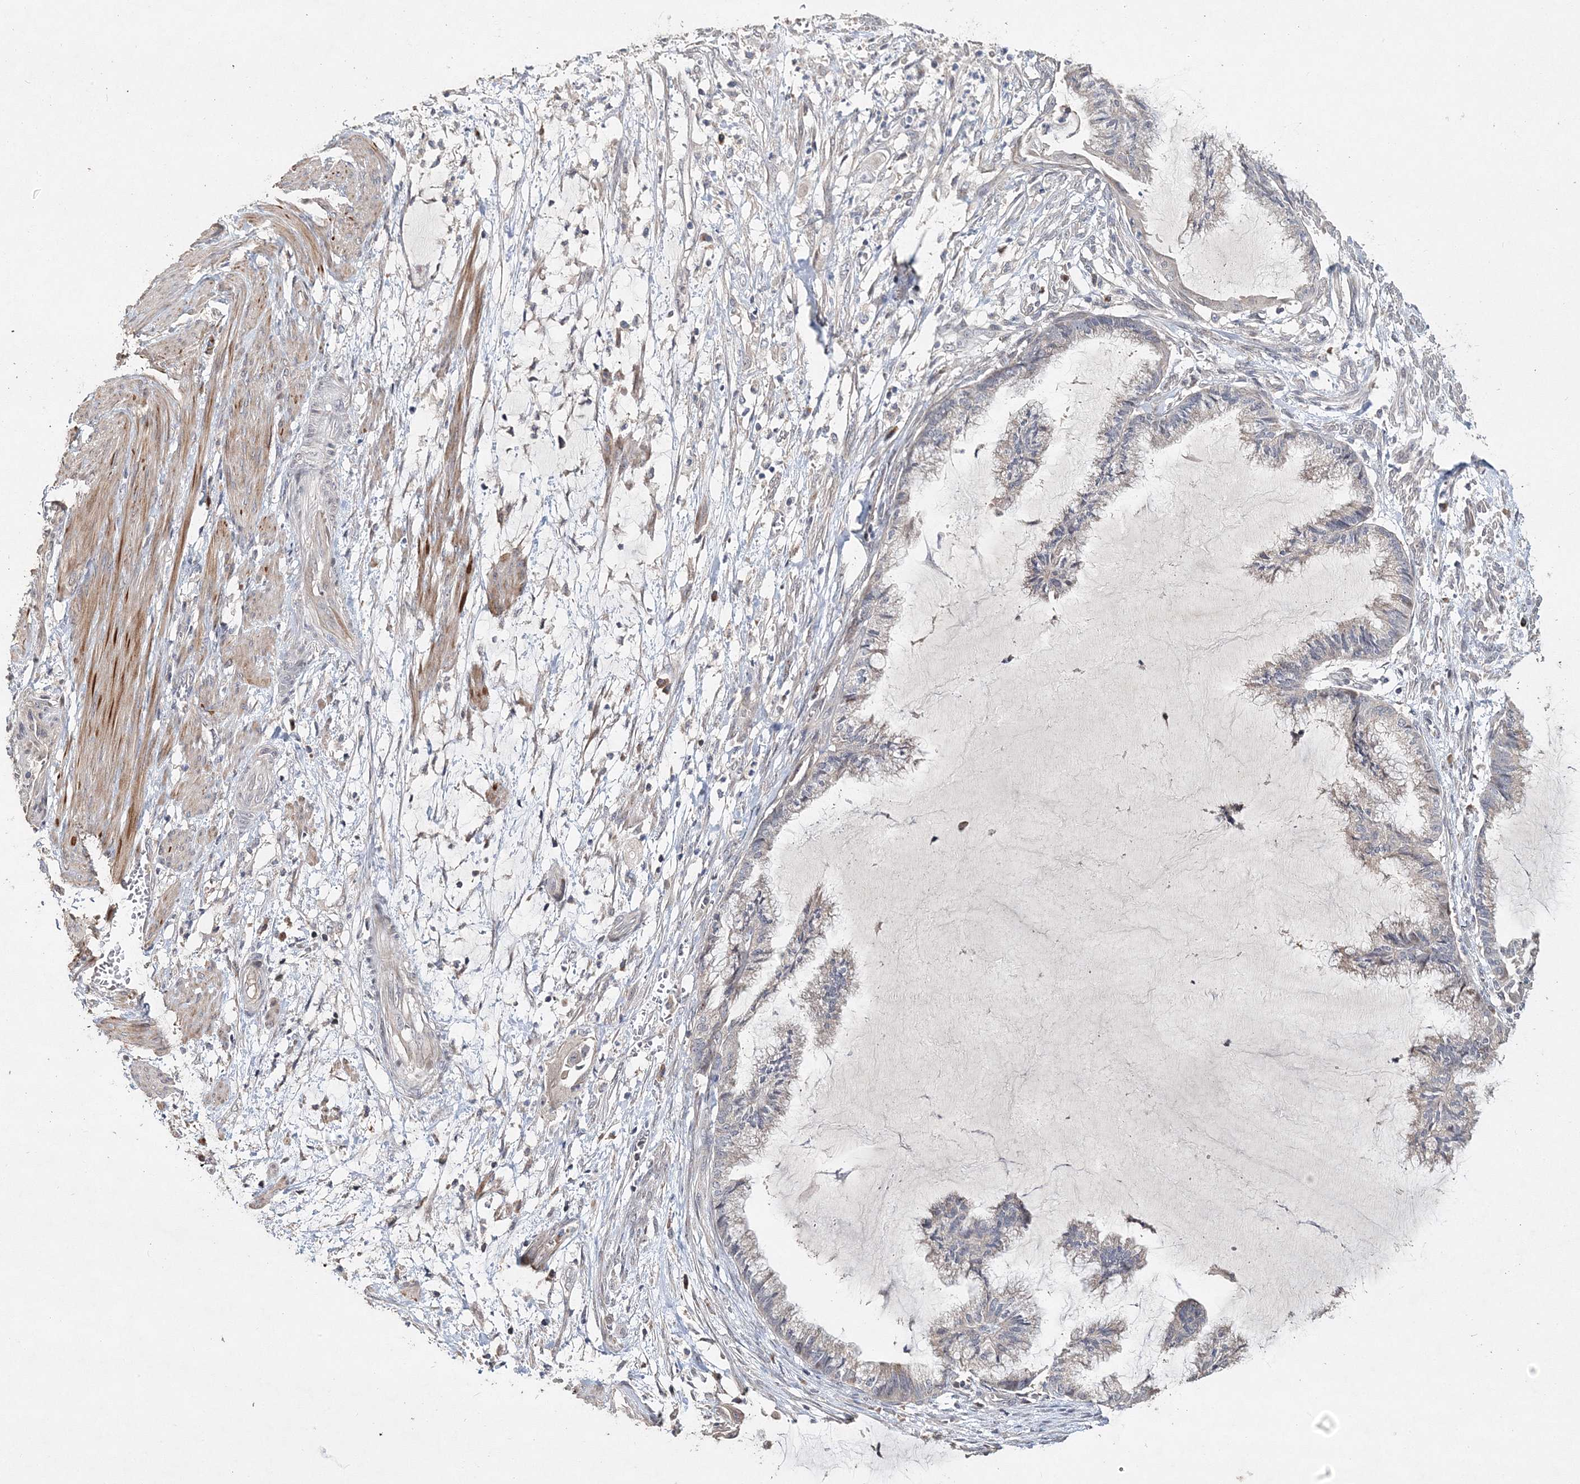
{"staining": {"intensity": "negative", "quantity": "none", "location": "none"}, "tissue": "endometrial cancer", "cell_type": "Tumor cells", "image_type": "cancer", "snomed": [{"axis": "morphology", "description": "Adenocarcinoma, NOS"}, {"axis": "topography", "description": "Endometrium"}], "caption": "Immunohistochemical staining of endometrial cancer (adenocarcinoma) displays no significant staining in tumor cells.", "gene": "GJB5", "patient": {"sex": "female", "age": 86}}